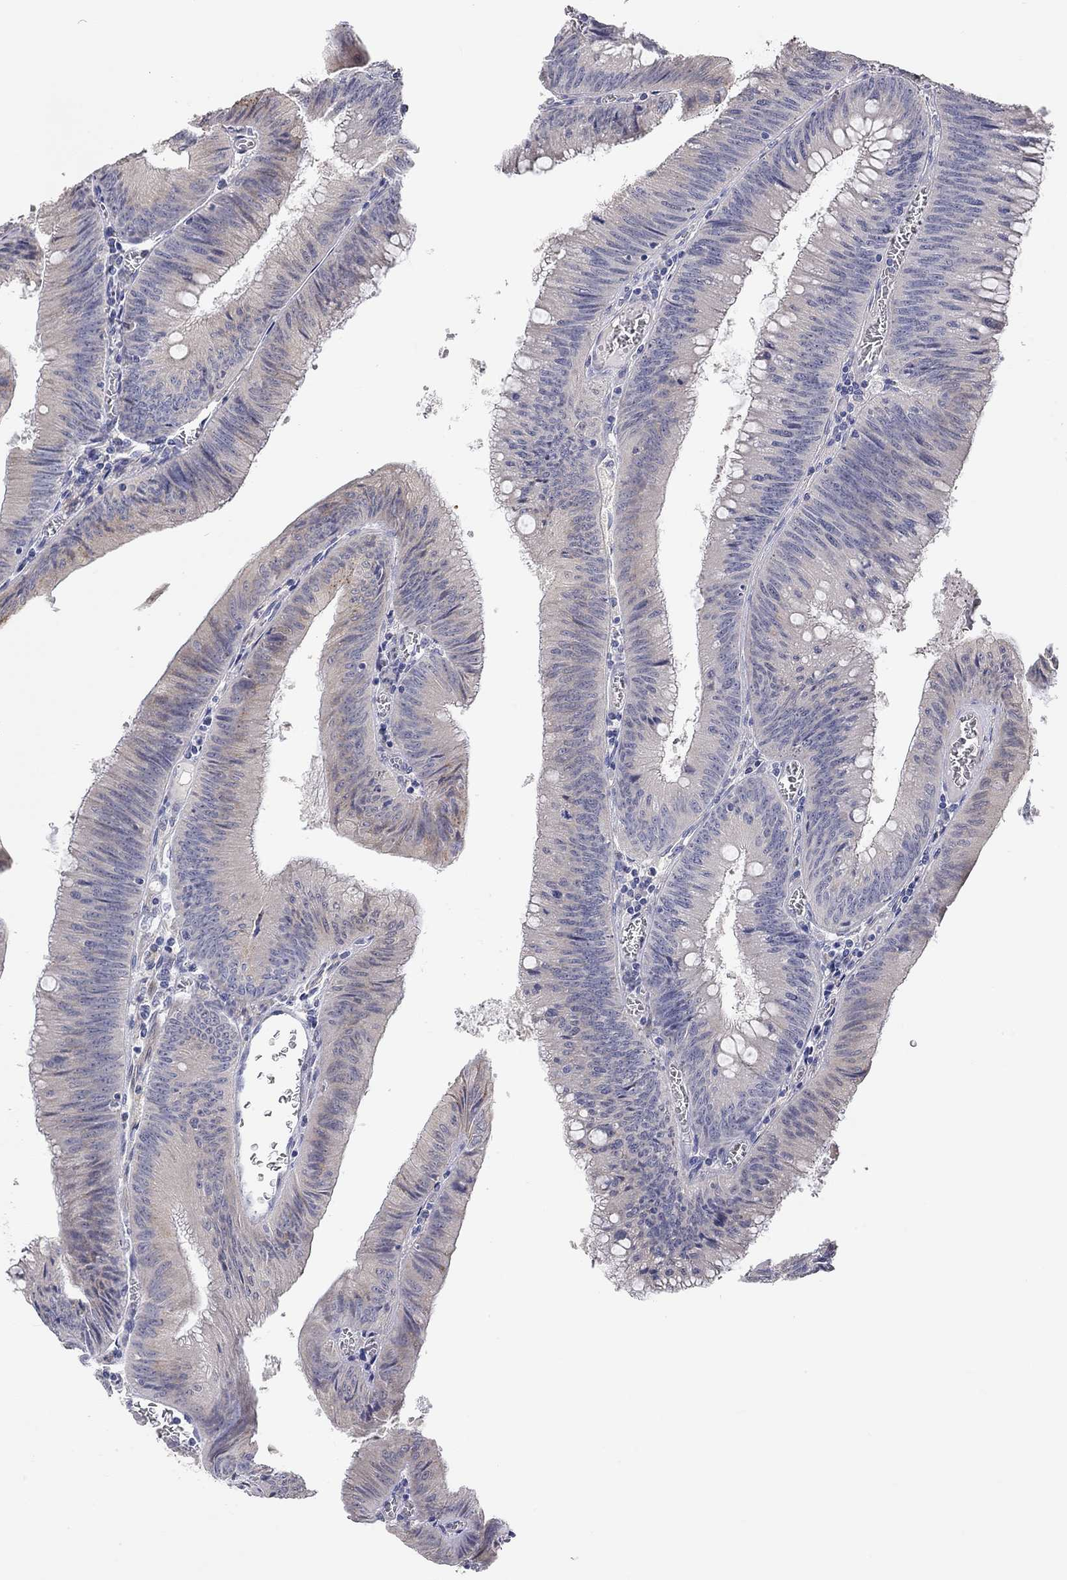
{"staining": {"intensity": "negative", "quantity": "none", "location": "none"}, "tissue": "colorectal cancer", "cell_type": "Tumor cells", "image_type": "cancer", "snomed": [{"axis": "morphology", "description": "Adenocarcinoma, NOS"}, {"axis": "topography", "description": "Rectum"}], "caption": "The image shows no significant positivity in tumor cells of colorectal cancer.", "gene": "PAPSS2", "patient": {"sex": "female", "age": 72}}